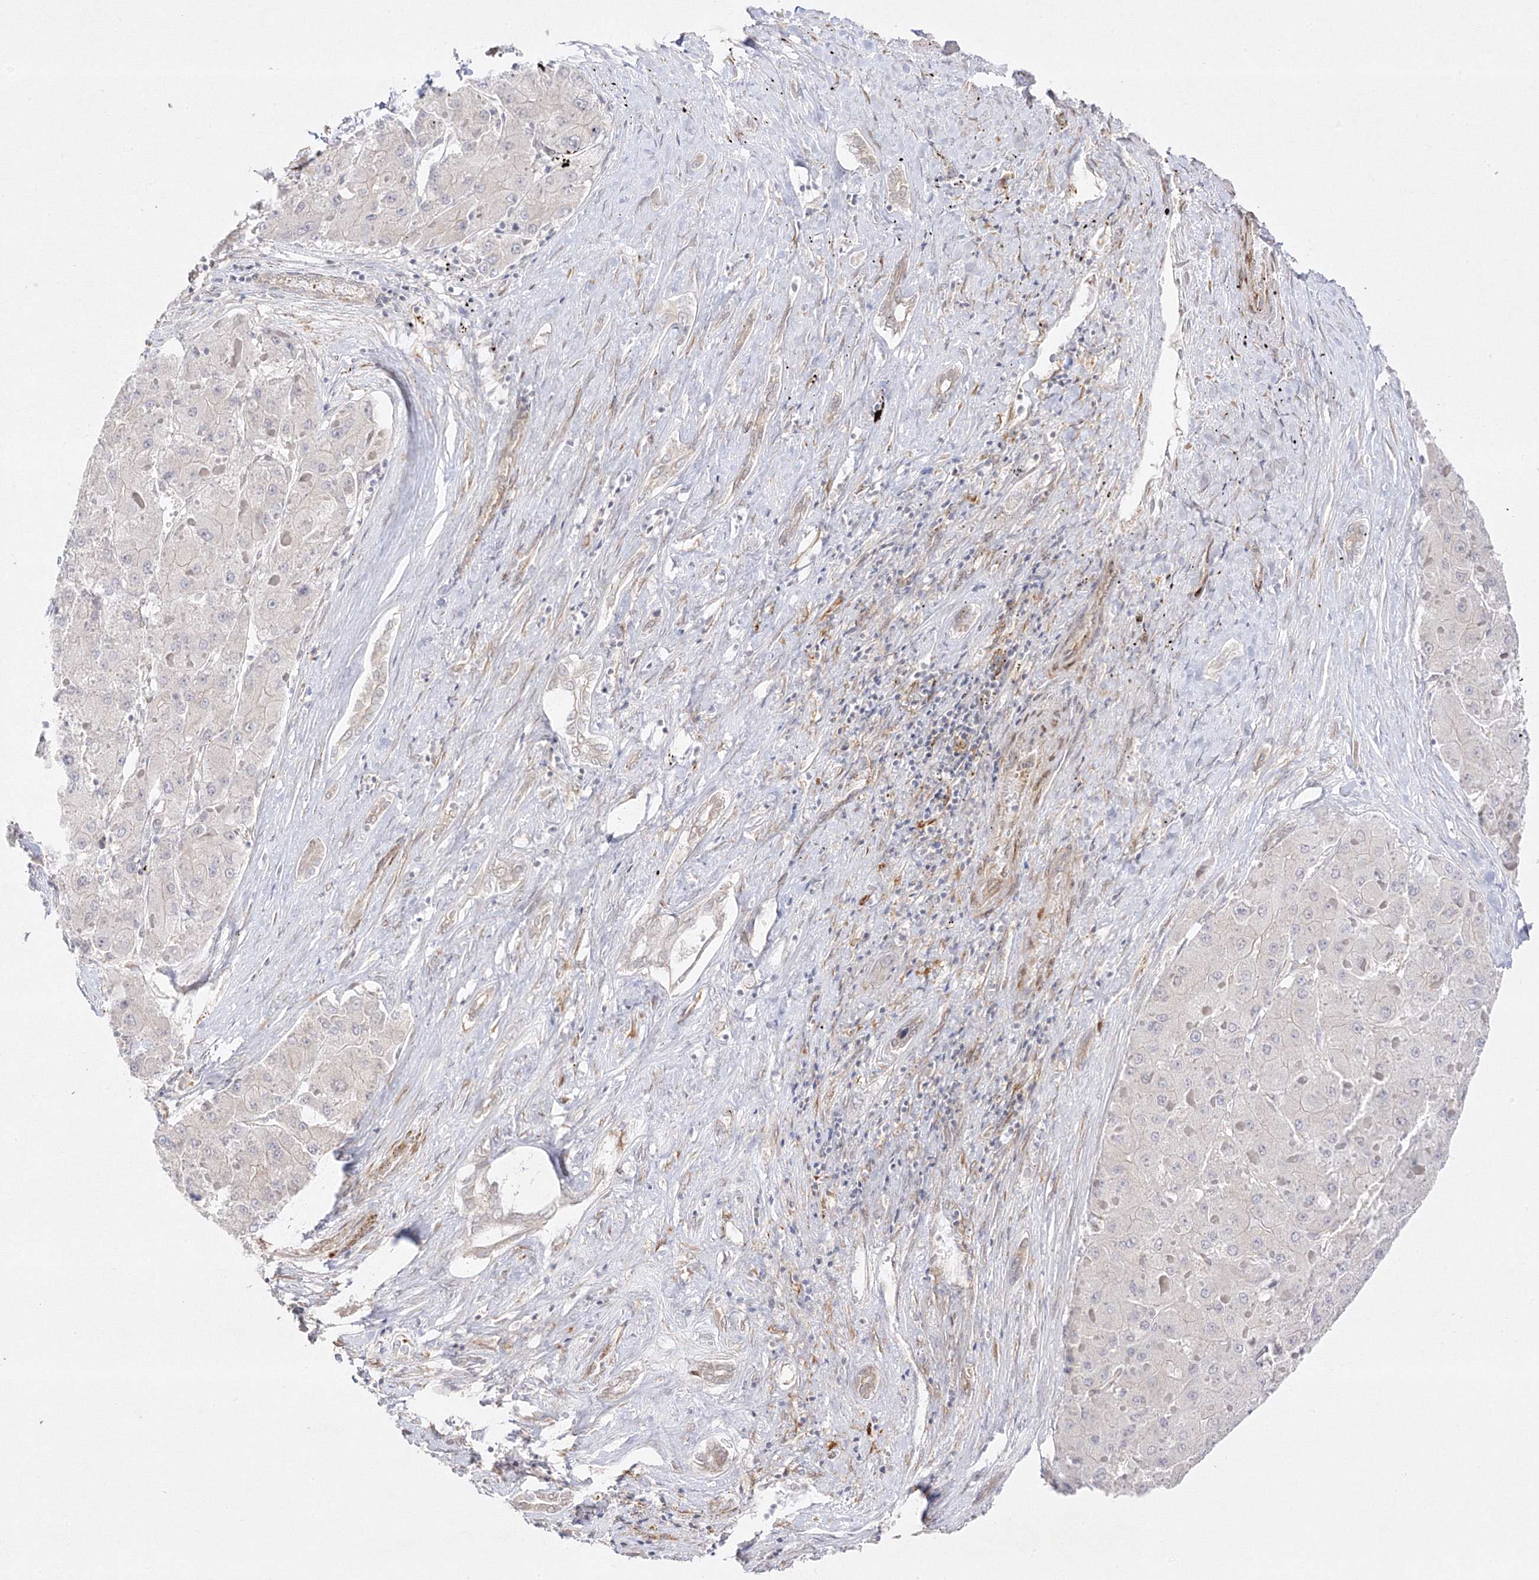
{"staining": {"intensity": "negative", "quantity": "none", "location": "none"}, "tissue": "liver cancer", "cell_type": "Tumor cells", "image_type": "cancer", "snomed": [{"axis": "morphology", "description": "Carcinoma, Hepatocellular, NOS"}, {"axis": "topography", "description": "Liver"}], "caption": "Image shows no significant protein staining in tumor cells of liver cancer (hepatocellular carcinoma).", "gene": "C2CD2", "patient": {"sex": "female", "age": 73}}